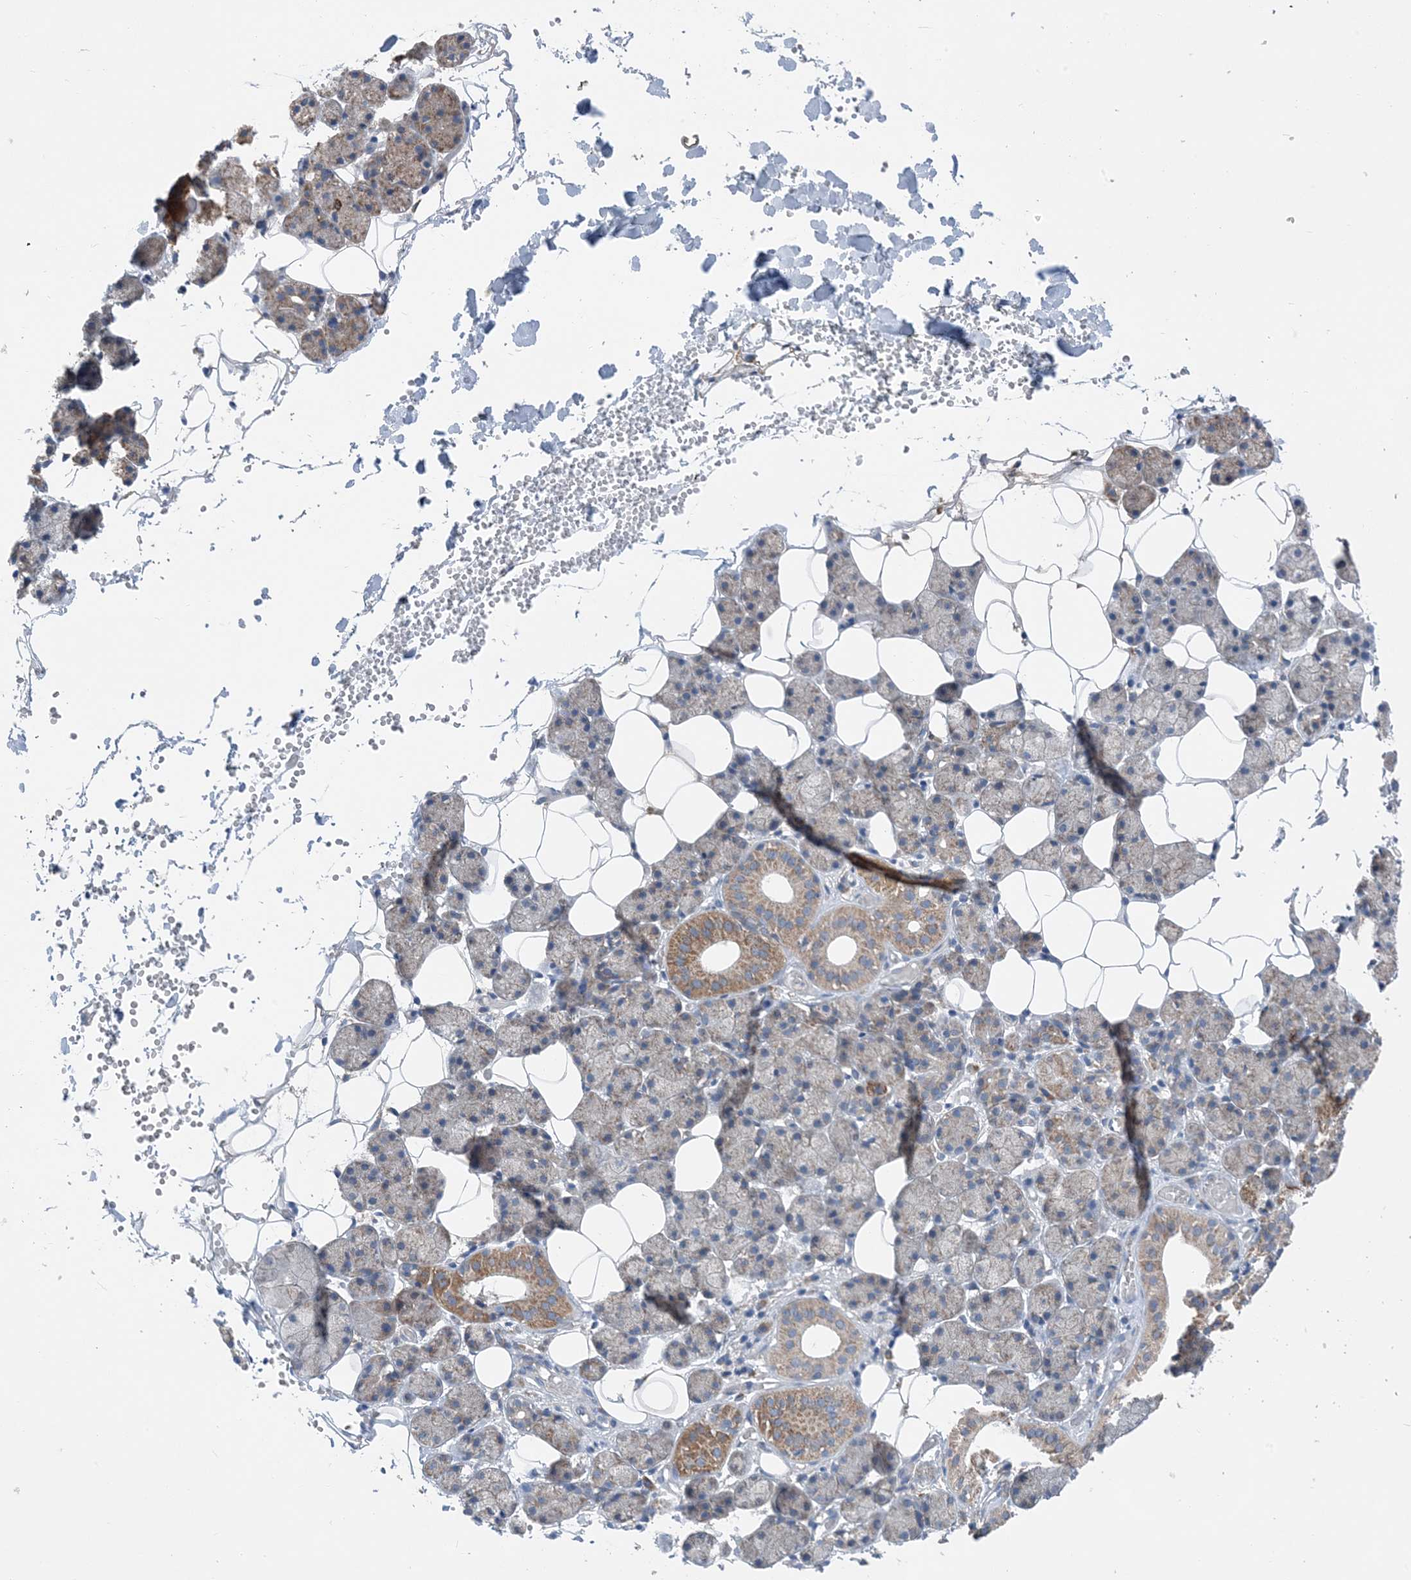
{"staining": {"intensity": "moderate", "quantity": "25%-75%", "location": "cytoplasmic/membranous"}, "tissue": "salivary gland", "cell_type": "Glandular cells", "image_type": "normal", "snomed": [{"axis": "morphology", "description": "Normal tissue, NOS"}, {"axis": "topography", "description": "Salivary gland"}], "caption": "Salivary gland stained with a brown dye reveals moderate cytoplasmic/membranous positive positivity in about 25%-75% of glandular cells.", "gene": "DHX30", "patient": {"sex": "female", "age": 33}}